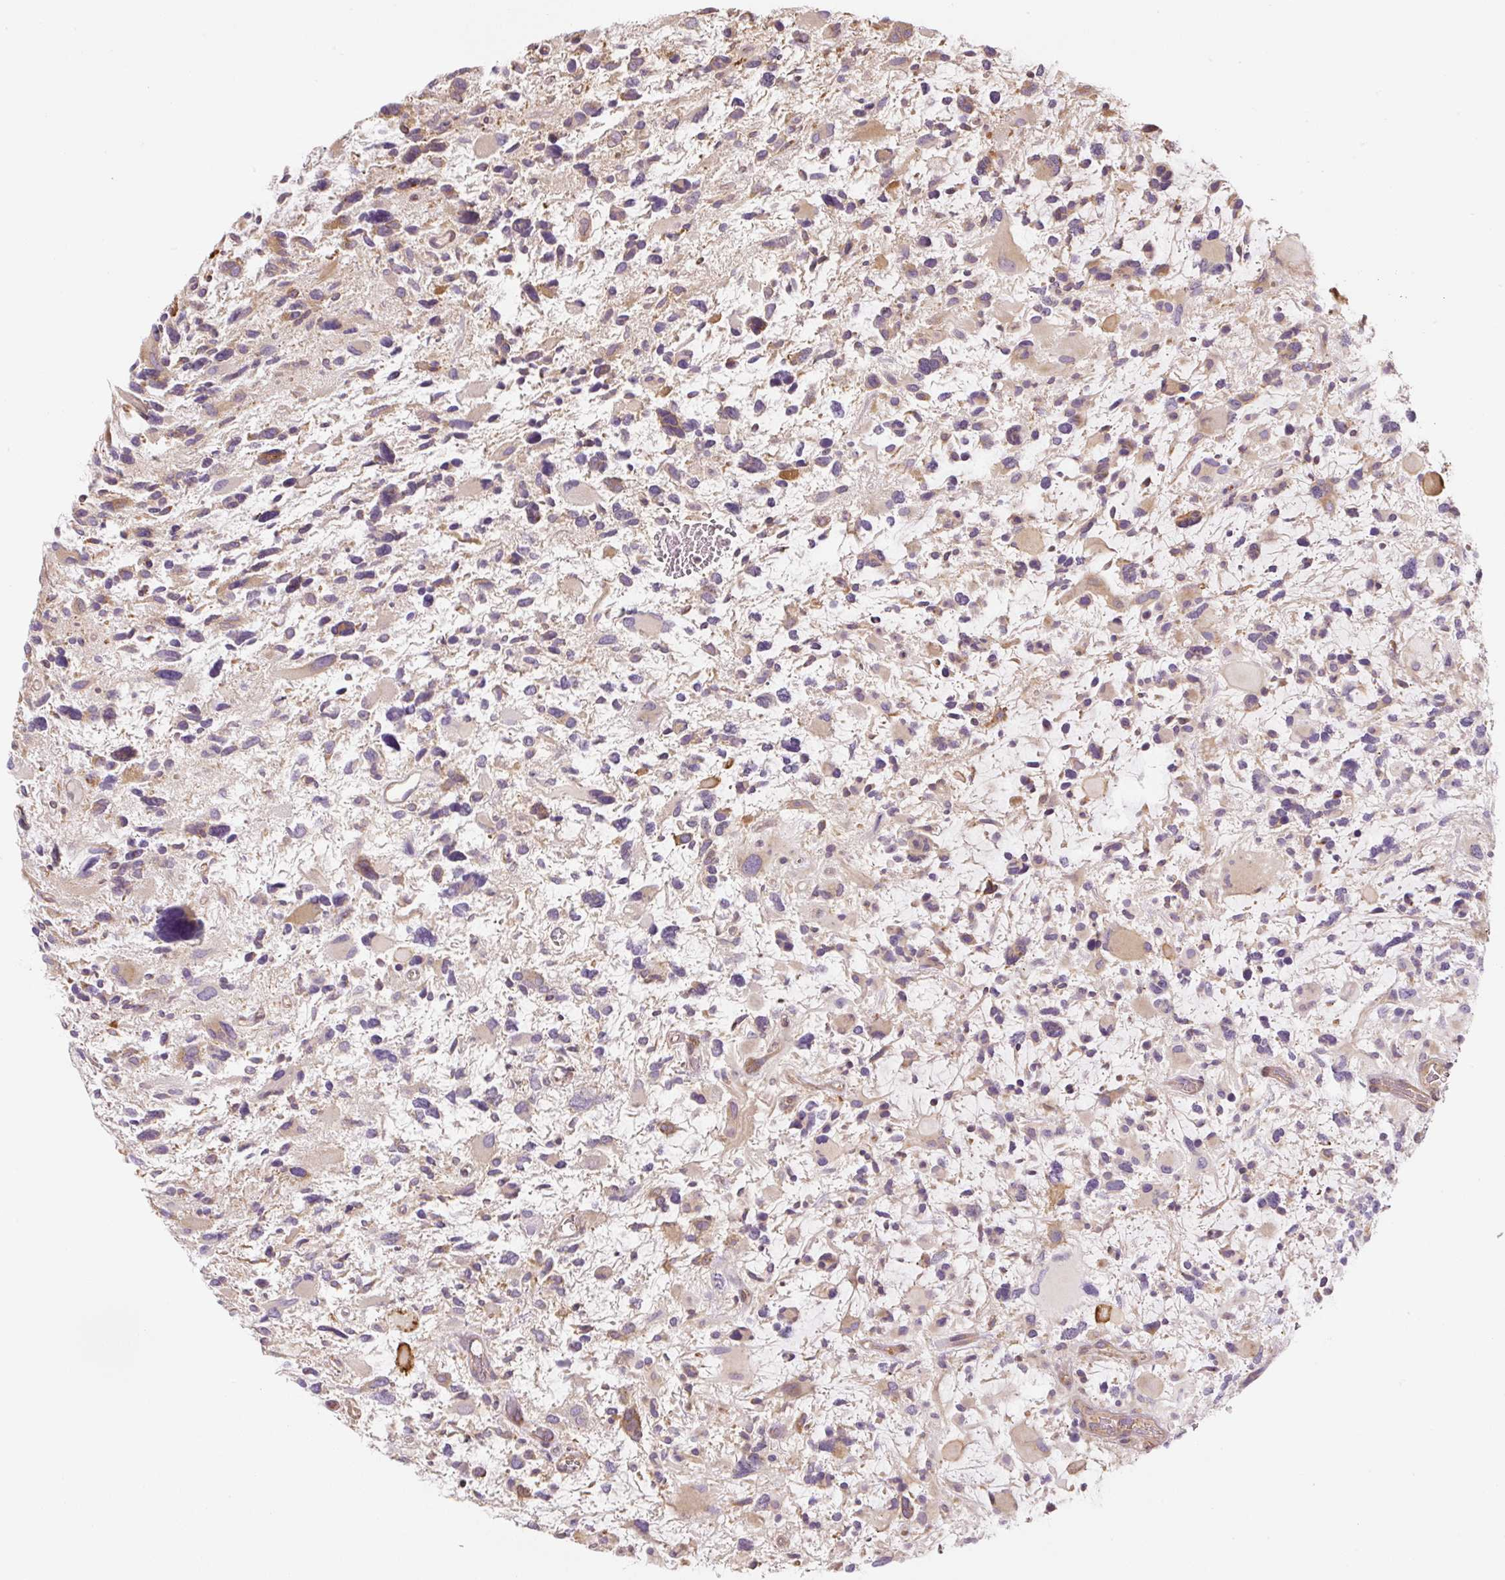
{"staining": {"intensity": "weak", "quantity": "<25%", "location": "cytoplasmic/membranous"}, "tissue": "glioma", "cell_type": "Tumor cells", "image_type": "cancer", "snomed": [{"axis": "morphology", "description": "Glioma, malignant, High grade"}, {"axis": "topography", "description": "Brain"}], "caption": "DAB (3,3'-diaminobenzidine) immunohistochemical staining of glioma shows no significant expression in tumor cells. (Stains: DAB (3,3'-diaminobenzidine) IHC with hematoxylin counter stain, Microscopy: brightfield microscopy at high magnification).", "gene": "RASA1", "patient": {"sex": "female", "age": 11}}